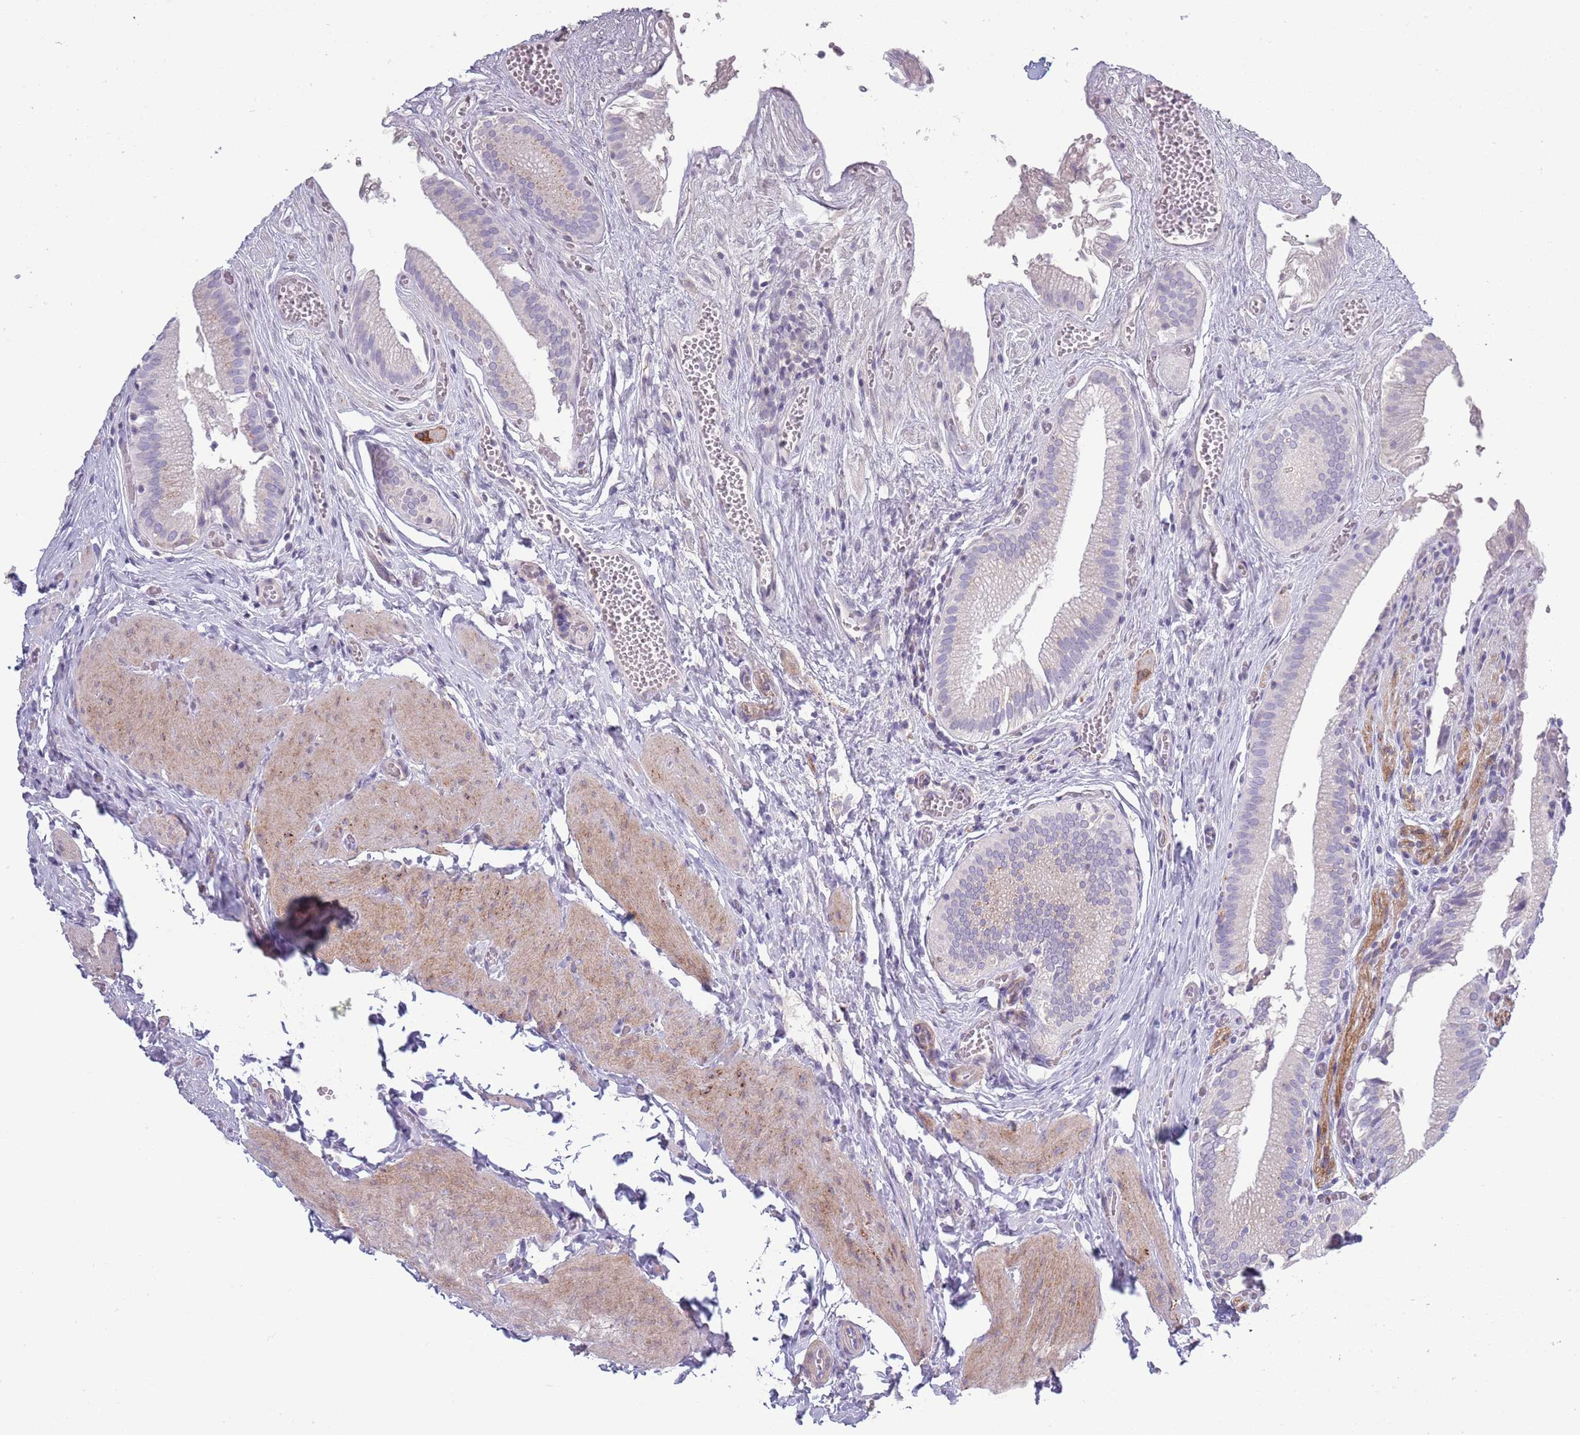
{"staining": {"intensity": "negative", "quantity": "none", "location": "none"}, "tissue": "gallbladder", "cell_type": "Glandular cells", "image_type": "normal", "snomed": [{"axis": "morphology", "description": "Normal tissue, NOS"}, {"axis": "topography", "description": "Gallbladder"}, {"axis": "topography", "description": "Peripheral nerve tissue"}], "caption": "This photomicrograph is of normal gallbladder stained with IHC to label a protein in brown with the nuclei are counter-stained blue. There is no staining in glandular cells.", "gene": "ACSBG1", "patient": {"sex": "male", "age": 17}}